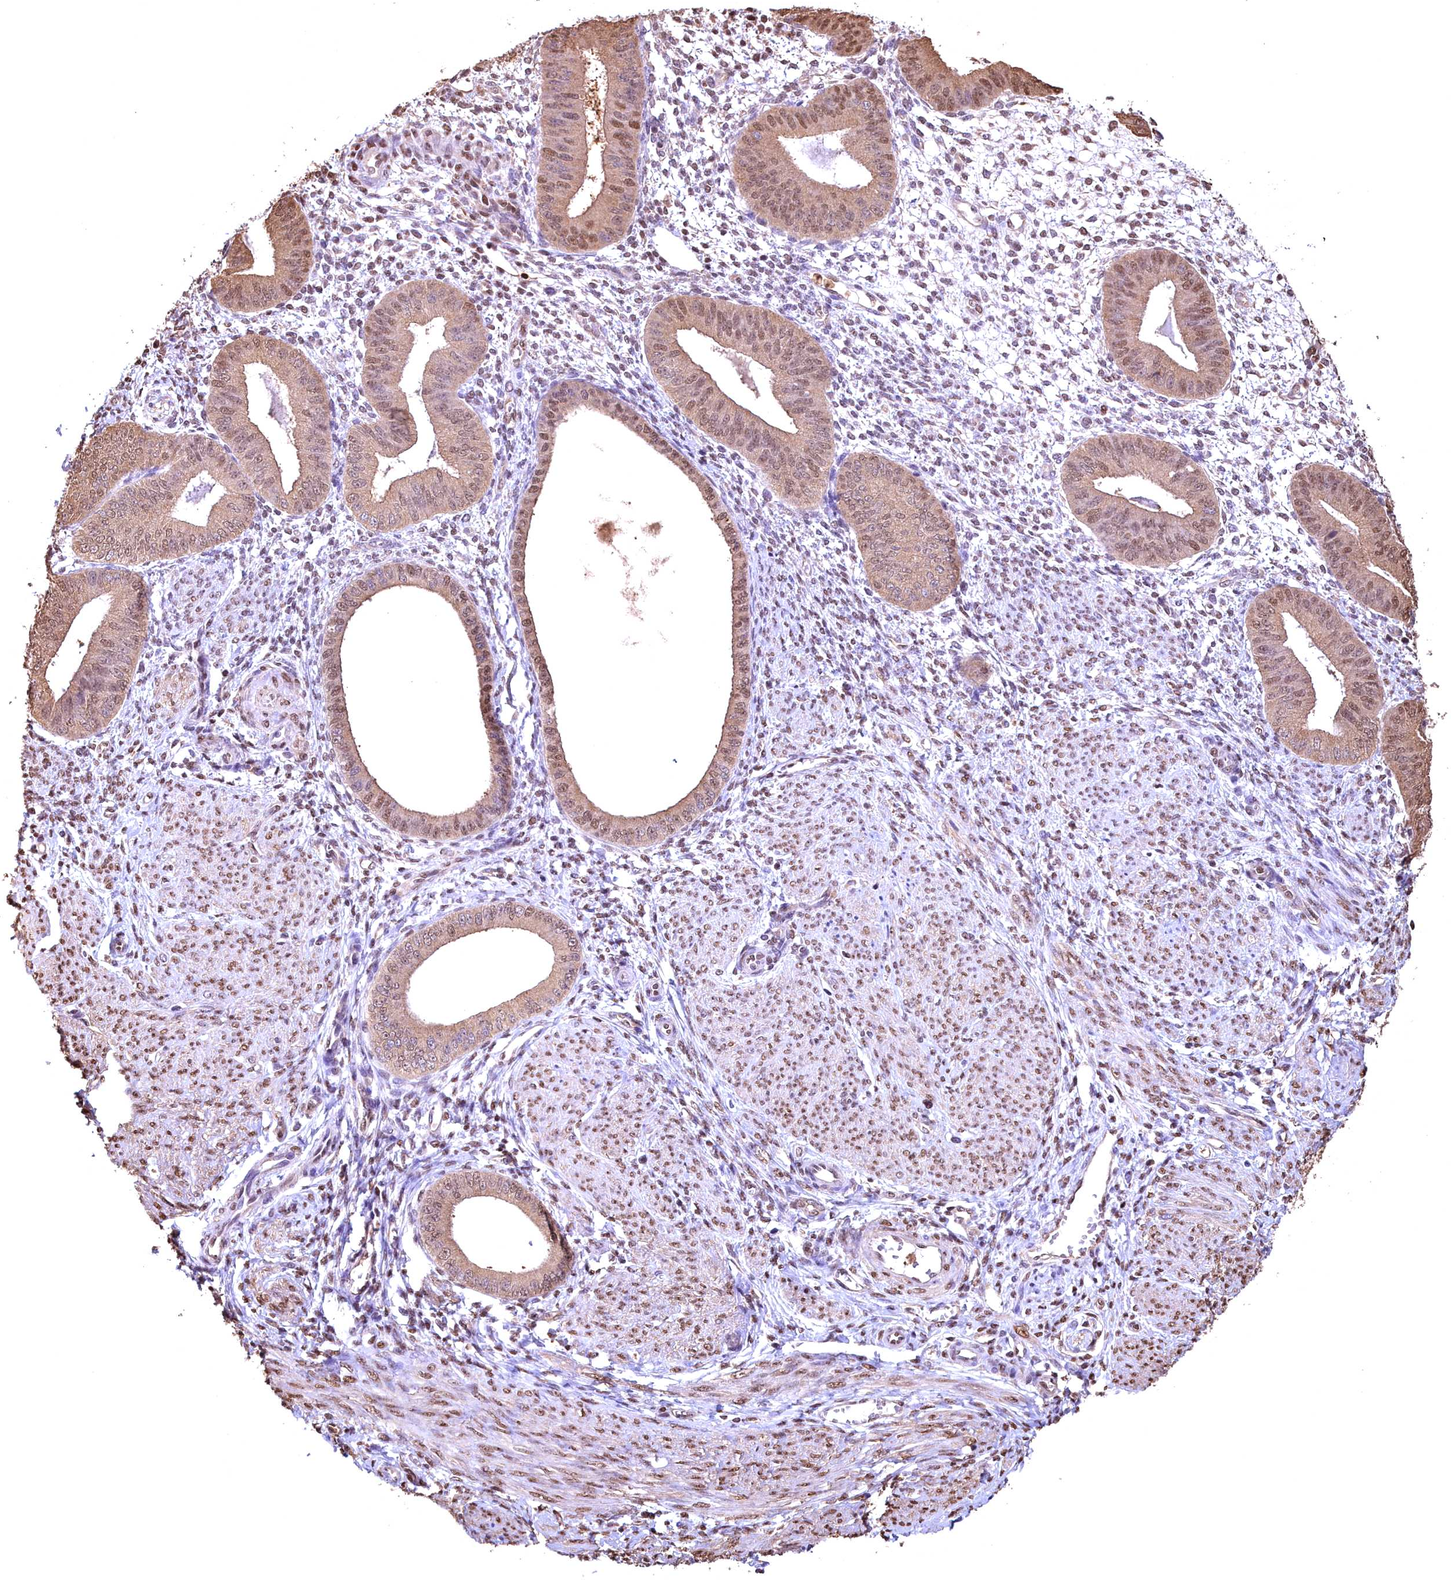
{"staining": {"intensity": "negative", "quantity": "none", "location": "none"}, "tissue": "endometrium", "cell_type": "Cells in endometrial stroma", "image_type": "normal", "snomed": [{"axis": "morphology", "description": "Normal tissue, NOS"}, {"axis": "topography", "description": "Endometrium"}], "caption": "Cells in endometrial stroma show no significant staining in benign endometrium.", "gene": "GAPDH", "patient": {"sex": "female", "age": 49}}